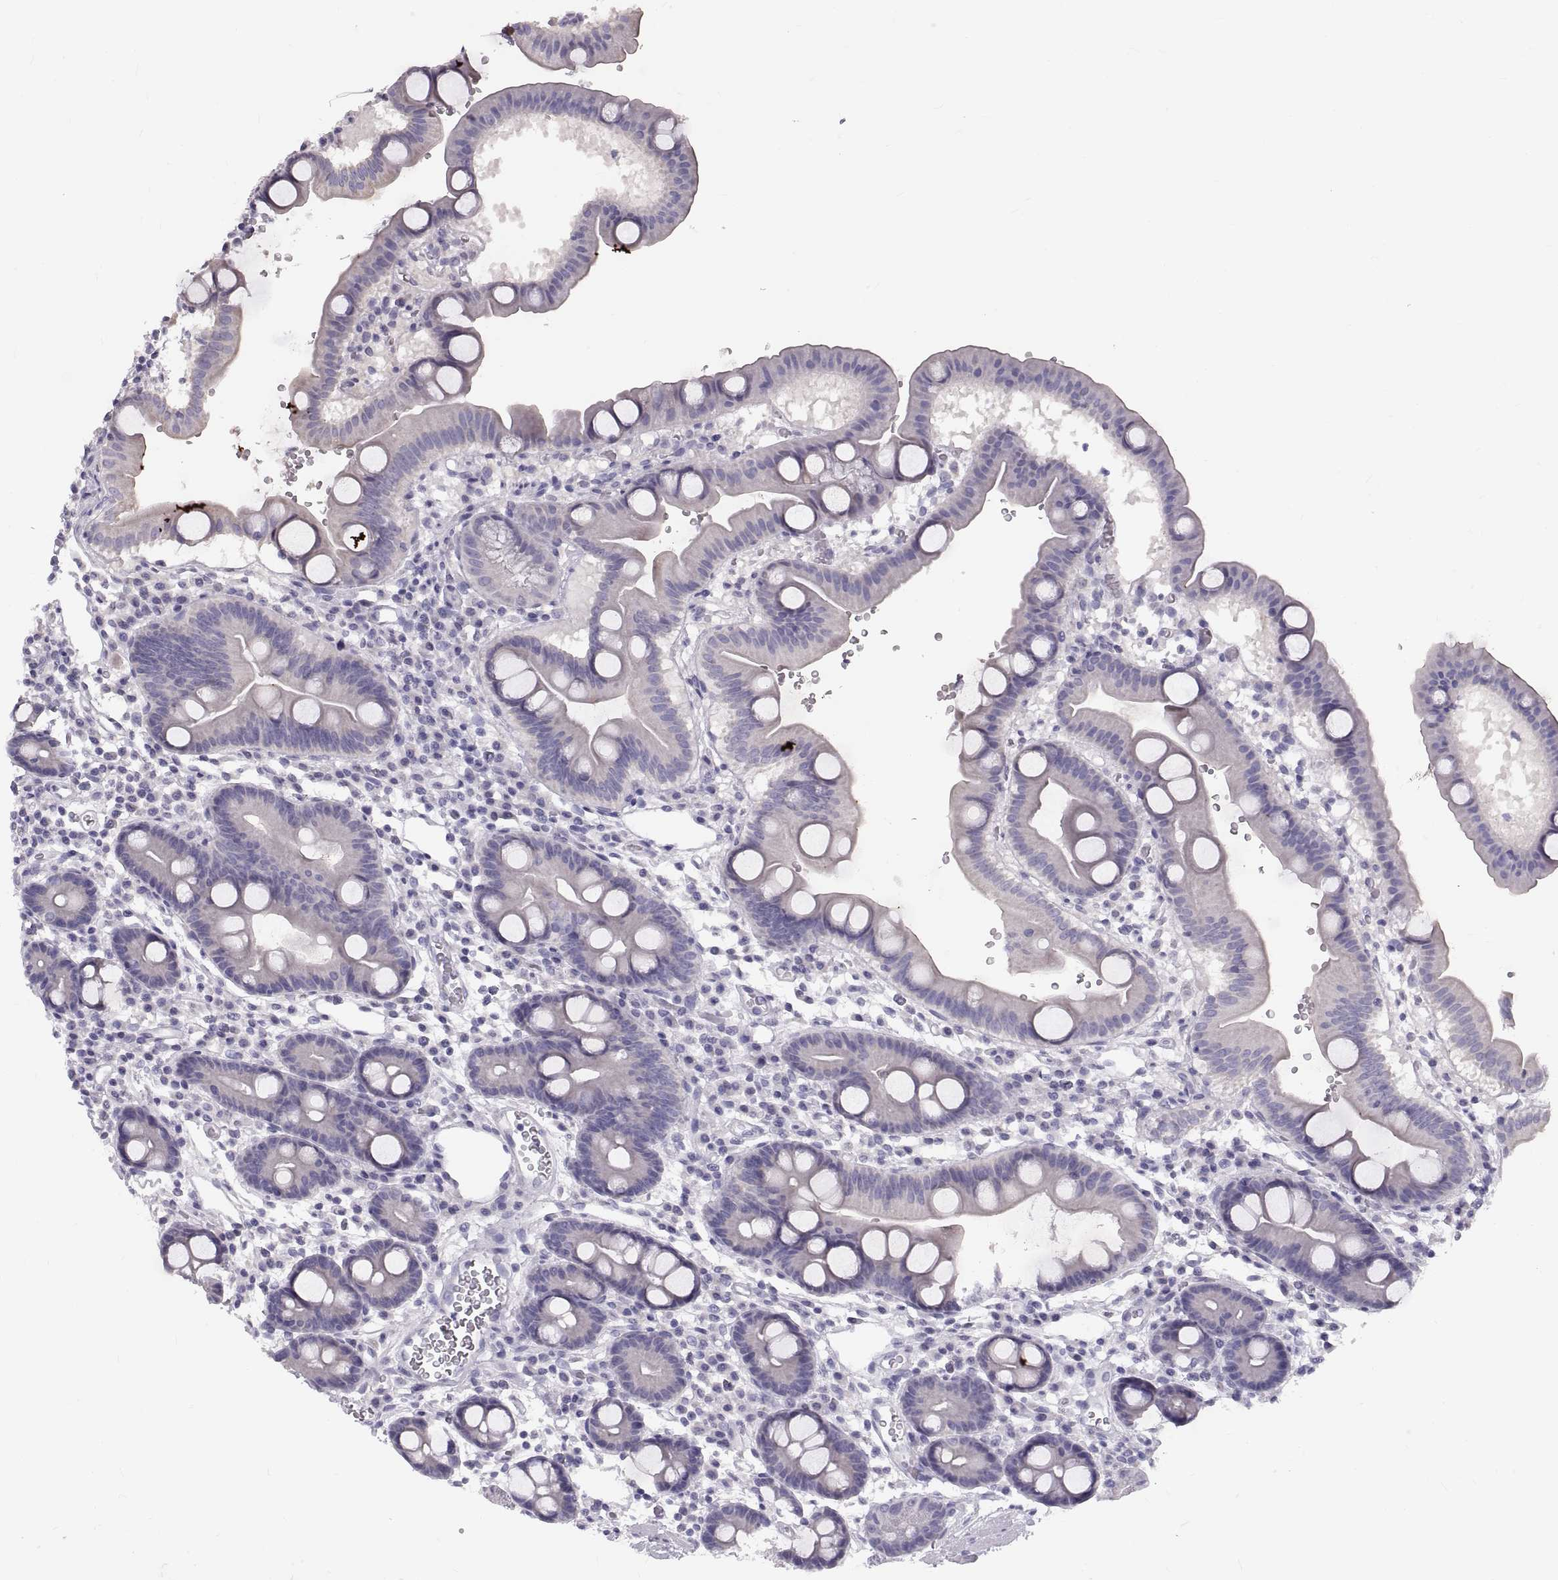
{"staining": {"intensity": "negative", "quantity": "none", "location": "none"}, "tissue": "duodenum", "cell_type": "Glandular cells", "image_type": "normal", "snomed": [{"axis": "morphology", "description": "Normal tissue, NOS"}, {"axis": "topography", "description": "Duodenum"}], "caption": "Immunohistochemistry (IHC) micrograph of normal human duodenum stained for a protein (brown), which exhibits no expression in glandular cells.", "gene": "WBP2NL", "patient": {"sex": "male", "age": 59}}